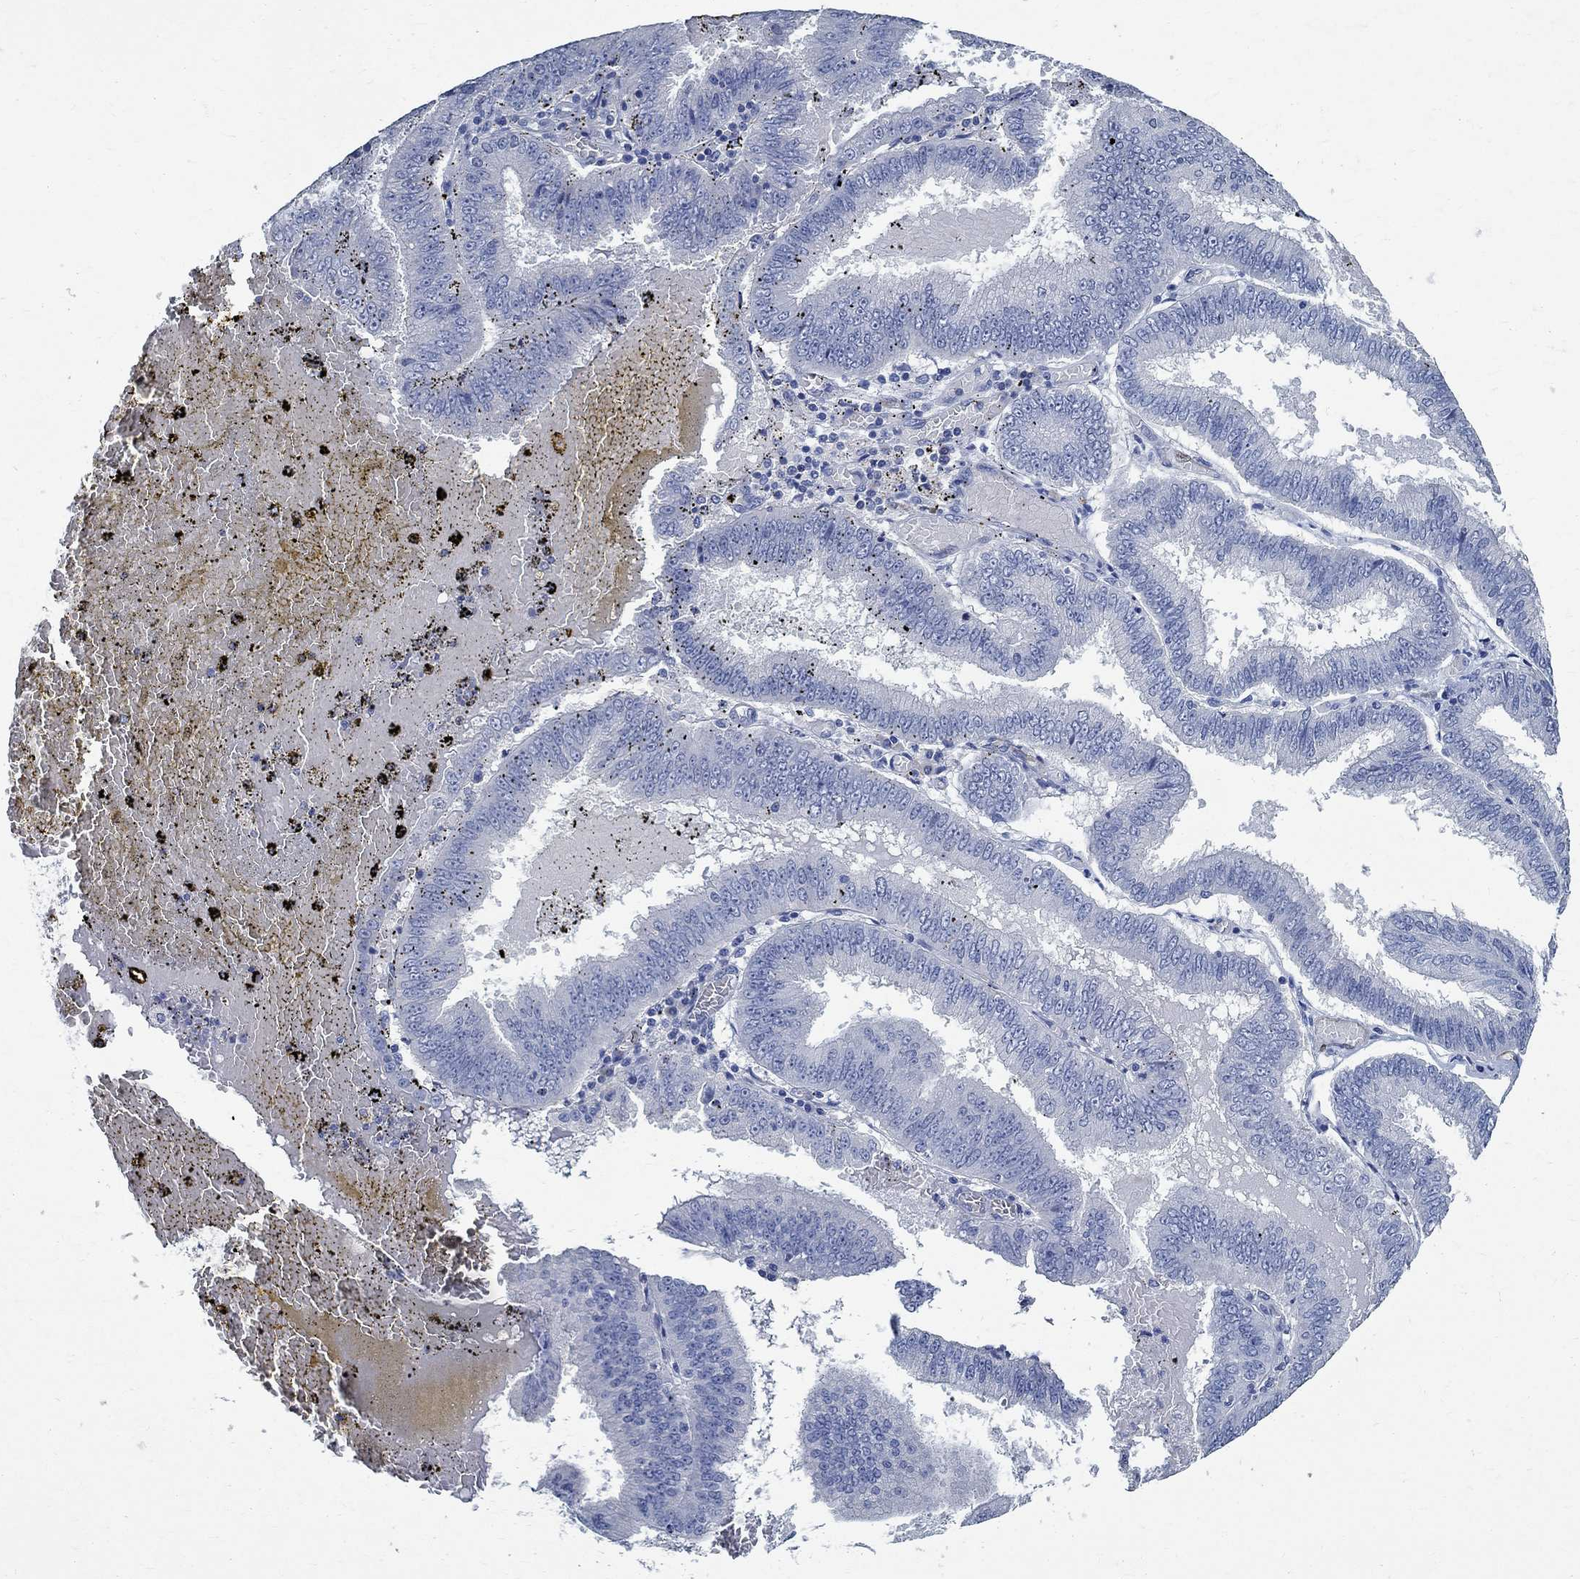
{"staining": {"intensity": "negative", "quantity": "none", "location": "none"}, "tissue": "endometrial cancer", "cell_type": "Tumor cells", "image_type": "cancer", "snomed": [{"axis": "morphology", "description": "Adenocarcinoma, NOS"}, {"axis": "topography", "description": "Endometrium"}], "caption": "Endometrial cancer (adenocarcinoma) stained for a protein using IHC reveals no positivity tumor cells.", "gene": "PRX", "patient": {"sex": "female", "age": 66}}